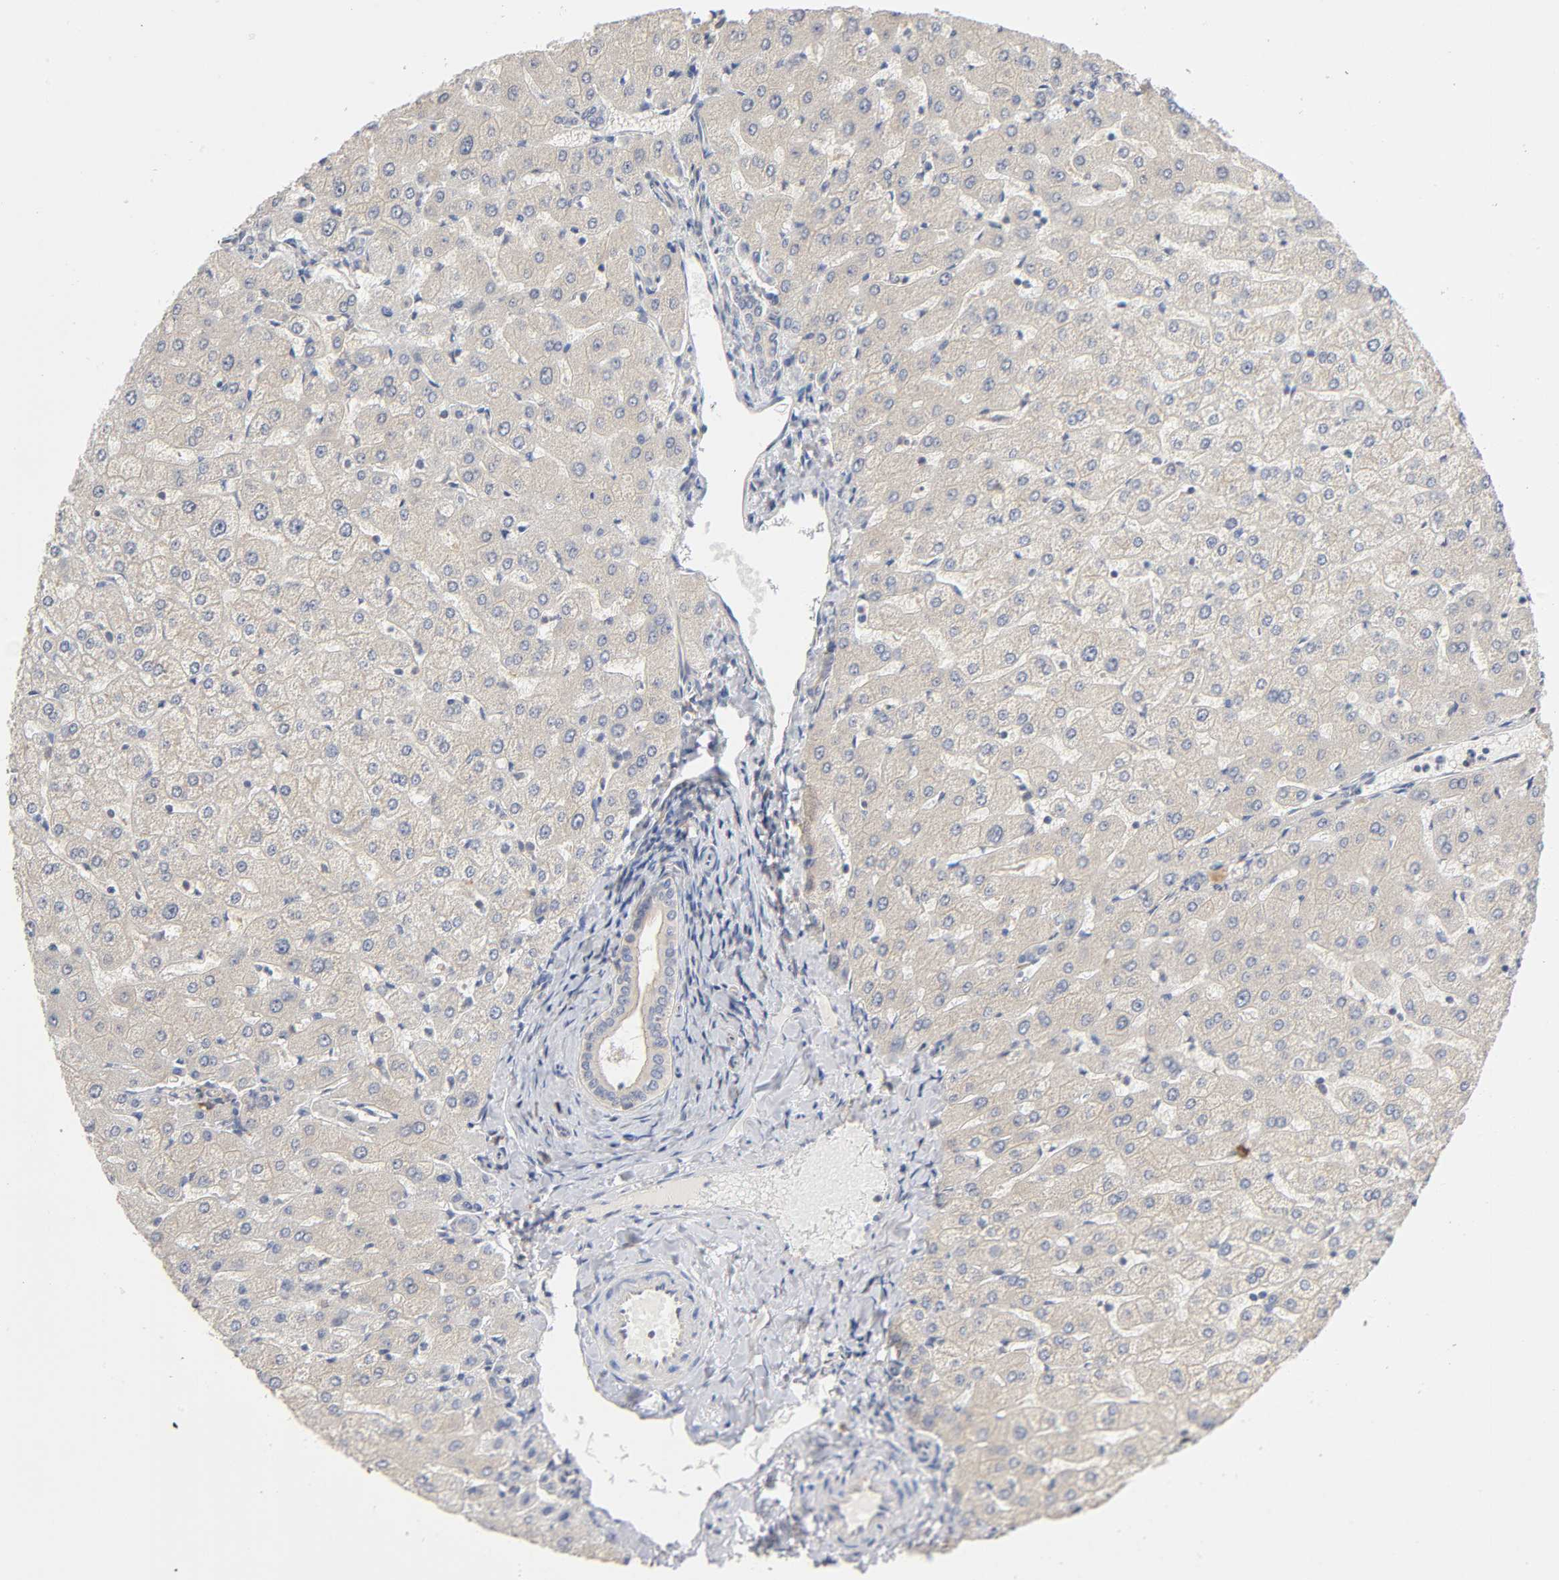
{"staining": {"intensity": "negative", "quantity": "none", "location": "none"}, "tissue": "liver", "cell_type": "Cholangiocytes", "image_type": "normal", "snomed": [{"axis": "morphology", "description": "Normal tissue, NOS"}, {"axis": "morphology", "description": "Fibrosis, NOS"}, {"axis": "topography", "description": "Liver"}], "caption": "The histopathology image demonstrates no staining of cholangiocytes in benign liver.", "gene": "IQCJ", "patient": {"sex": "female", "age": 29}}